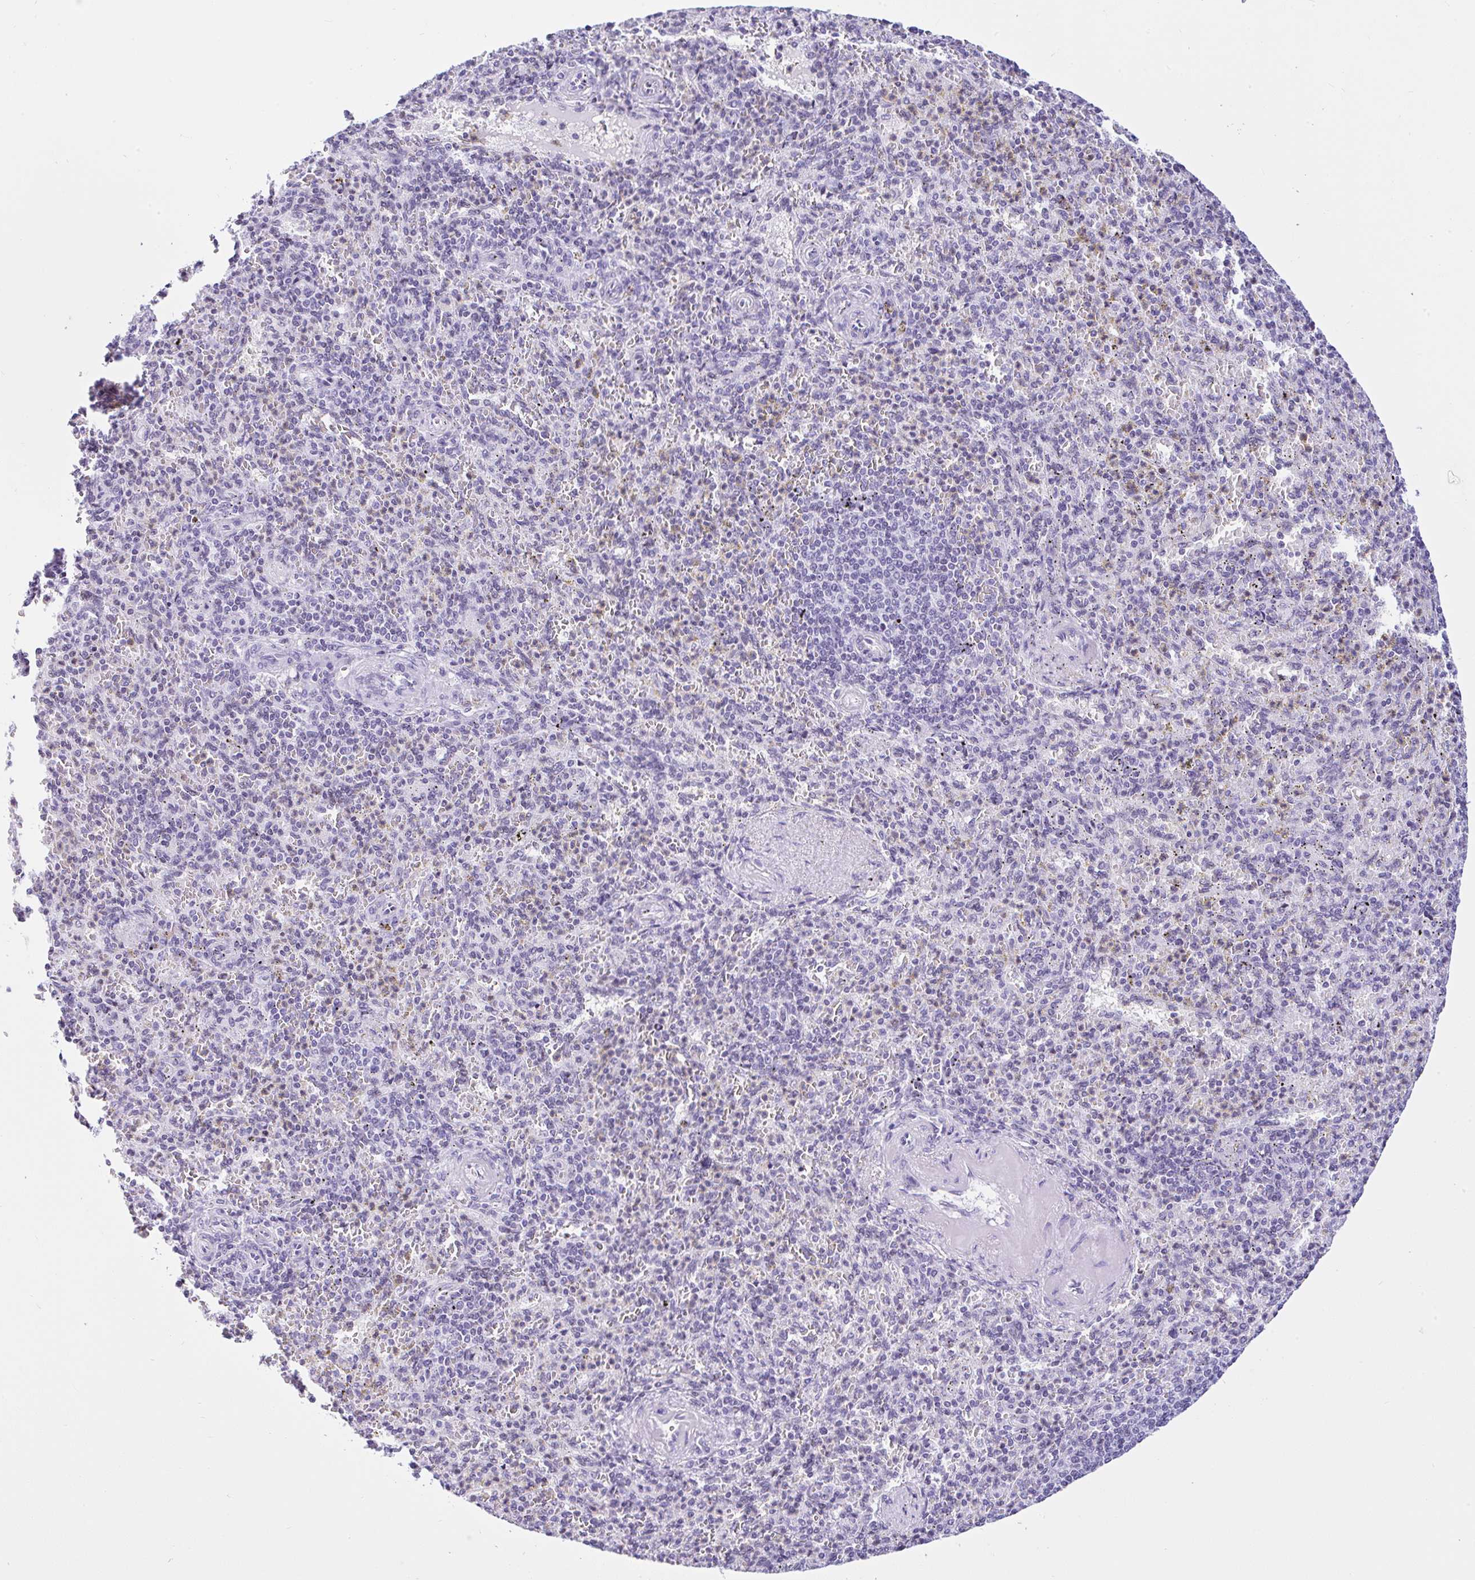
{"staining": {"intensity": "negative", "quantity": "none", "location": "none"}, "tissue": "spleen", "cell_type": "Cells in red pulp", "image_type": "normal", "snomed": [{"axis": "morphology", "description": "Normal tissue, NOS"}, {"axis": "topography", "description": "Spleen"}], "caption": "Image shows no significant protein positivity in cells in red pulp of normal spleen.", "gene": "KRT27", "patient": {"sex": "female", "age": 74}}